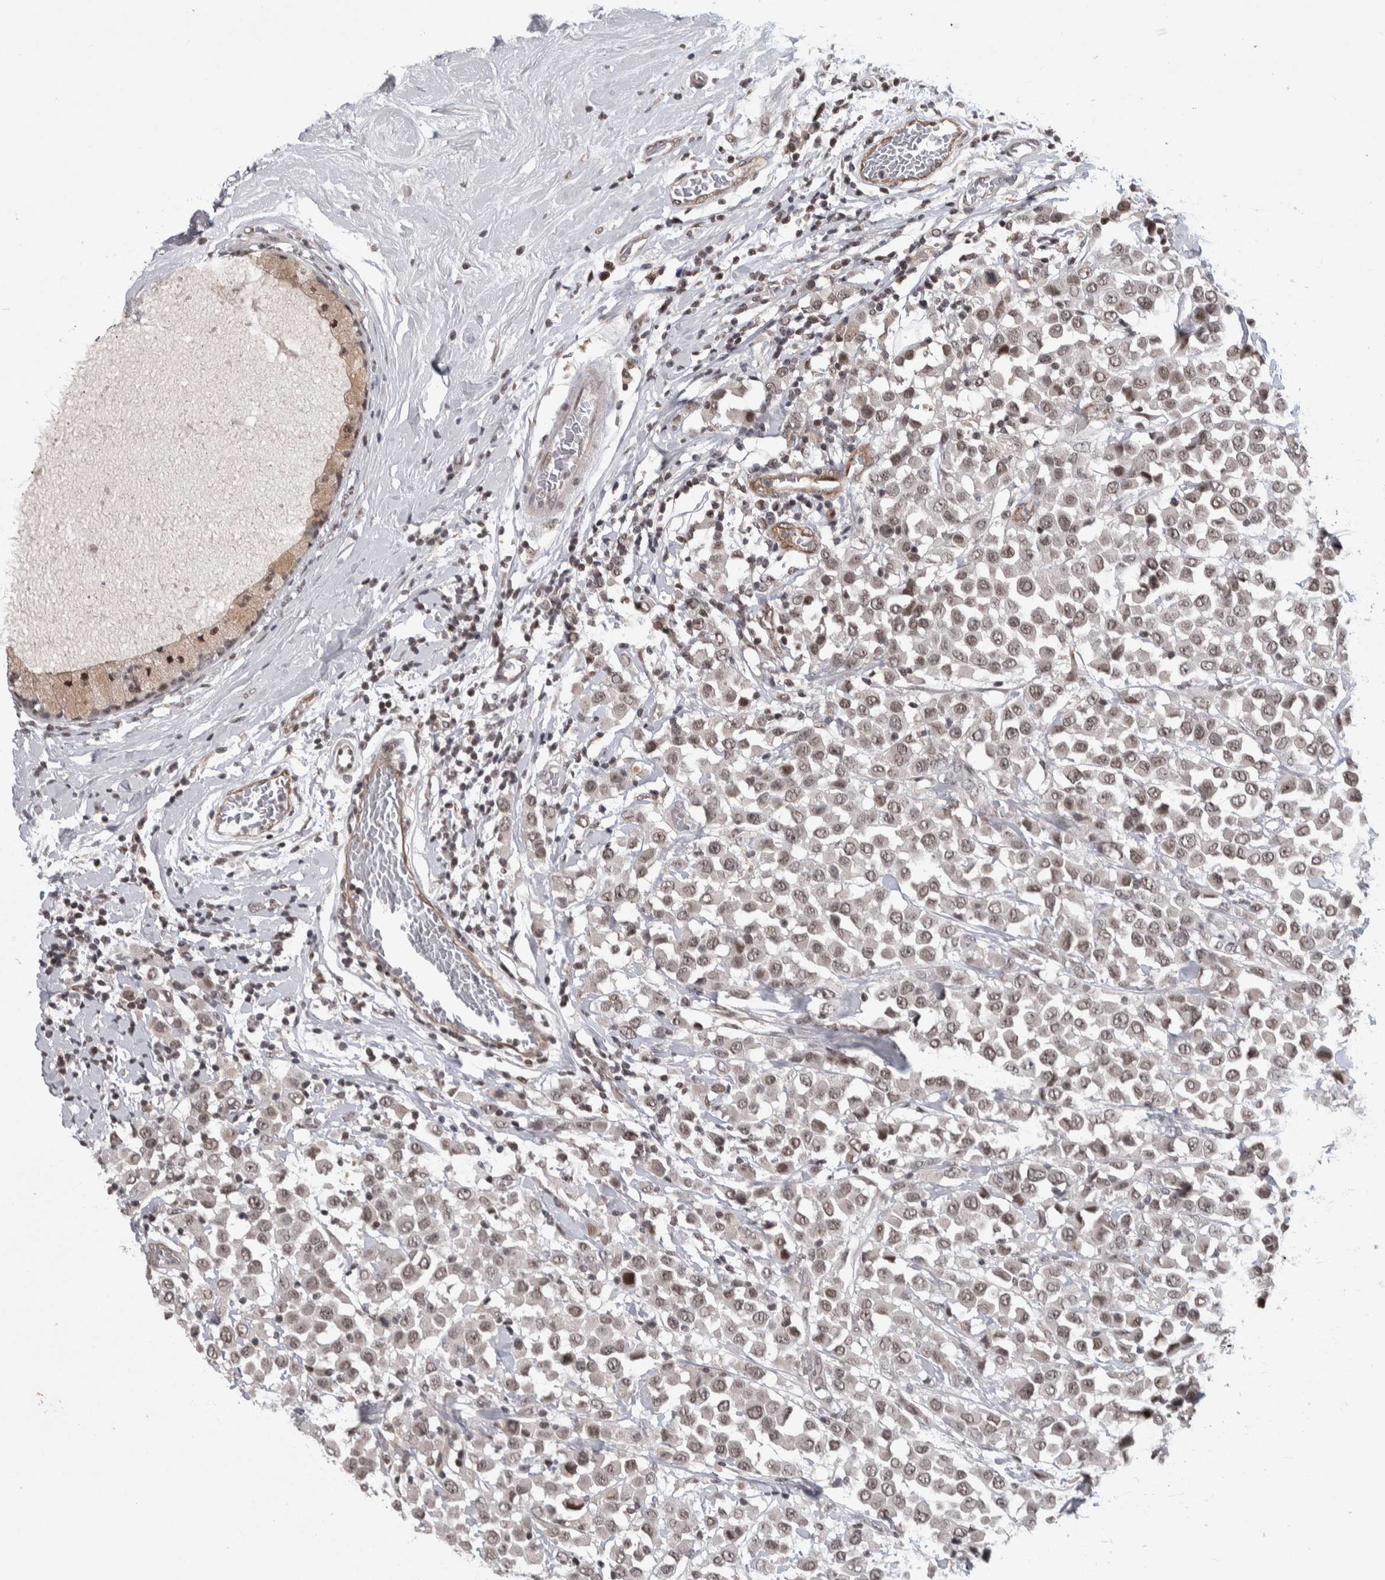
{"staining": {"intensity": "weak", "quantity": ">75%", "location": "nuclear"}, "tissue": "breast cancer", "cell_type": "Tumor cells", "image_type": "cancer", "snomed": [{"axis": "morphology", "description": "Duct carcinoma"}, {"axis": "topography", "description": "Breast"}], "caption": "The photomicrograph displays immunohistochemical staining of breast cancer. There is weak nuclear staining is appreciated in about >75% of tumor cells.", "gene": "ZSCAN21", "patient": {"sex": "female", "age": 61}}